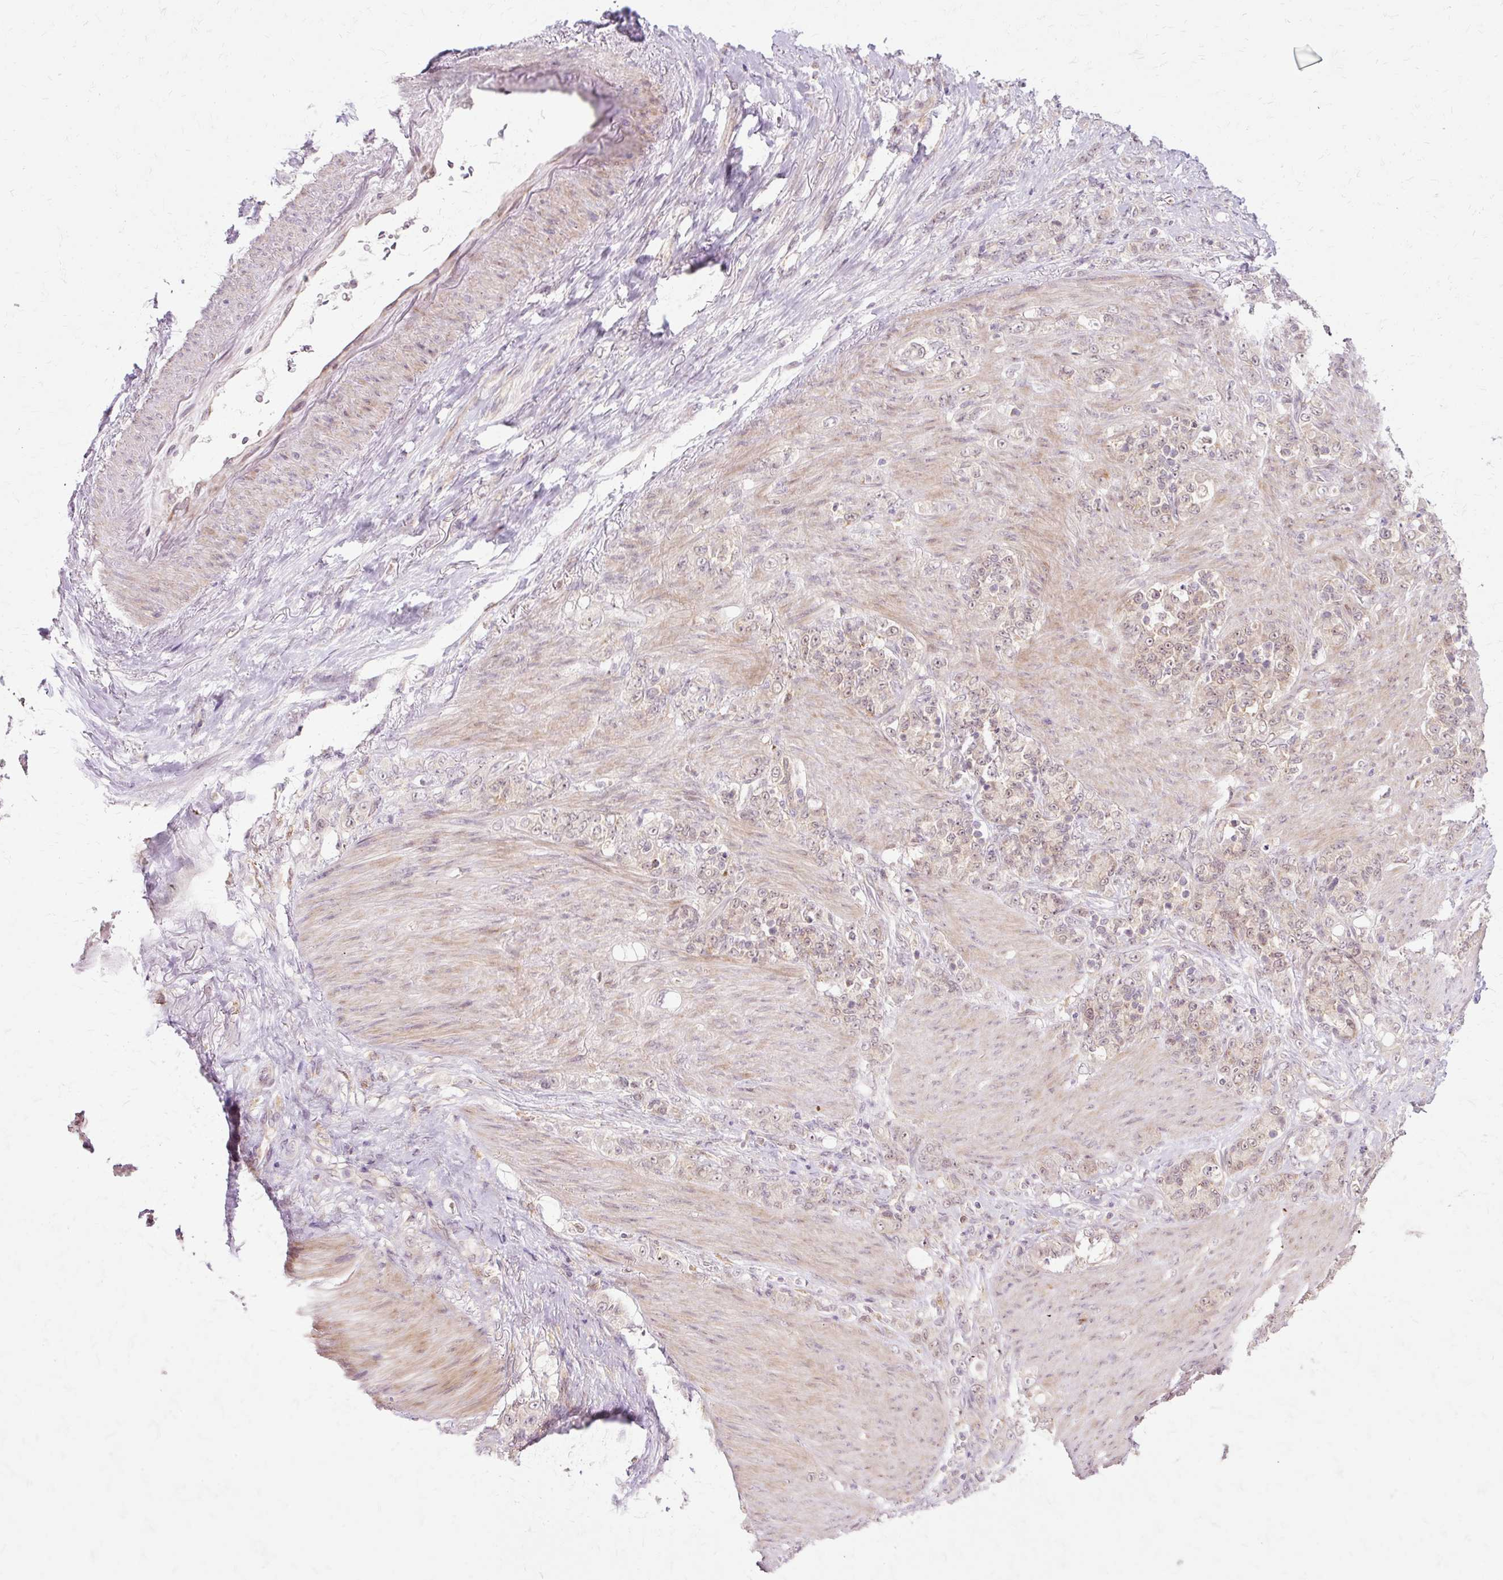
{"staining": {"intensity": "weak", "quantity": ">75%", "location": "nuclear"}, "tissue": "stomach cancer", "cell_type": "Tumor cells", "image_type": "cancer", "snomed": [{"axis": "morphology", "description": "Normal tissue, NOS"}, {"axis": "morphology", "description": "Adenocarcinoma, NOS"}, {"axis": "topography", "description": "Stomach"}], "caption": "Brown immunohistochemical staining in stomach cancer (adenocarcinoma) displays weak nuclear expression in about >75% of tumor cells.", "gene": "GEMIN2", "patient": {"sex": "female", "age": 79}}